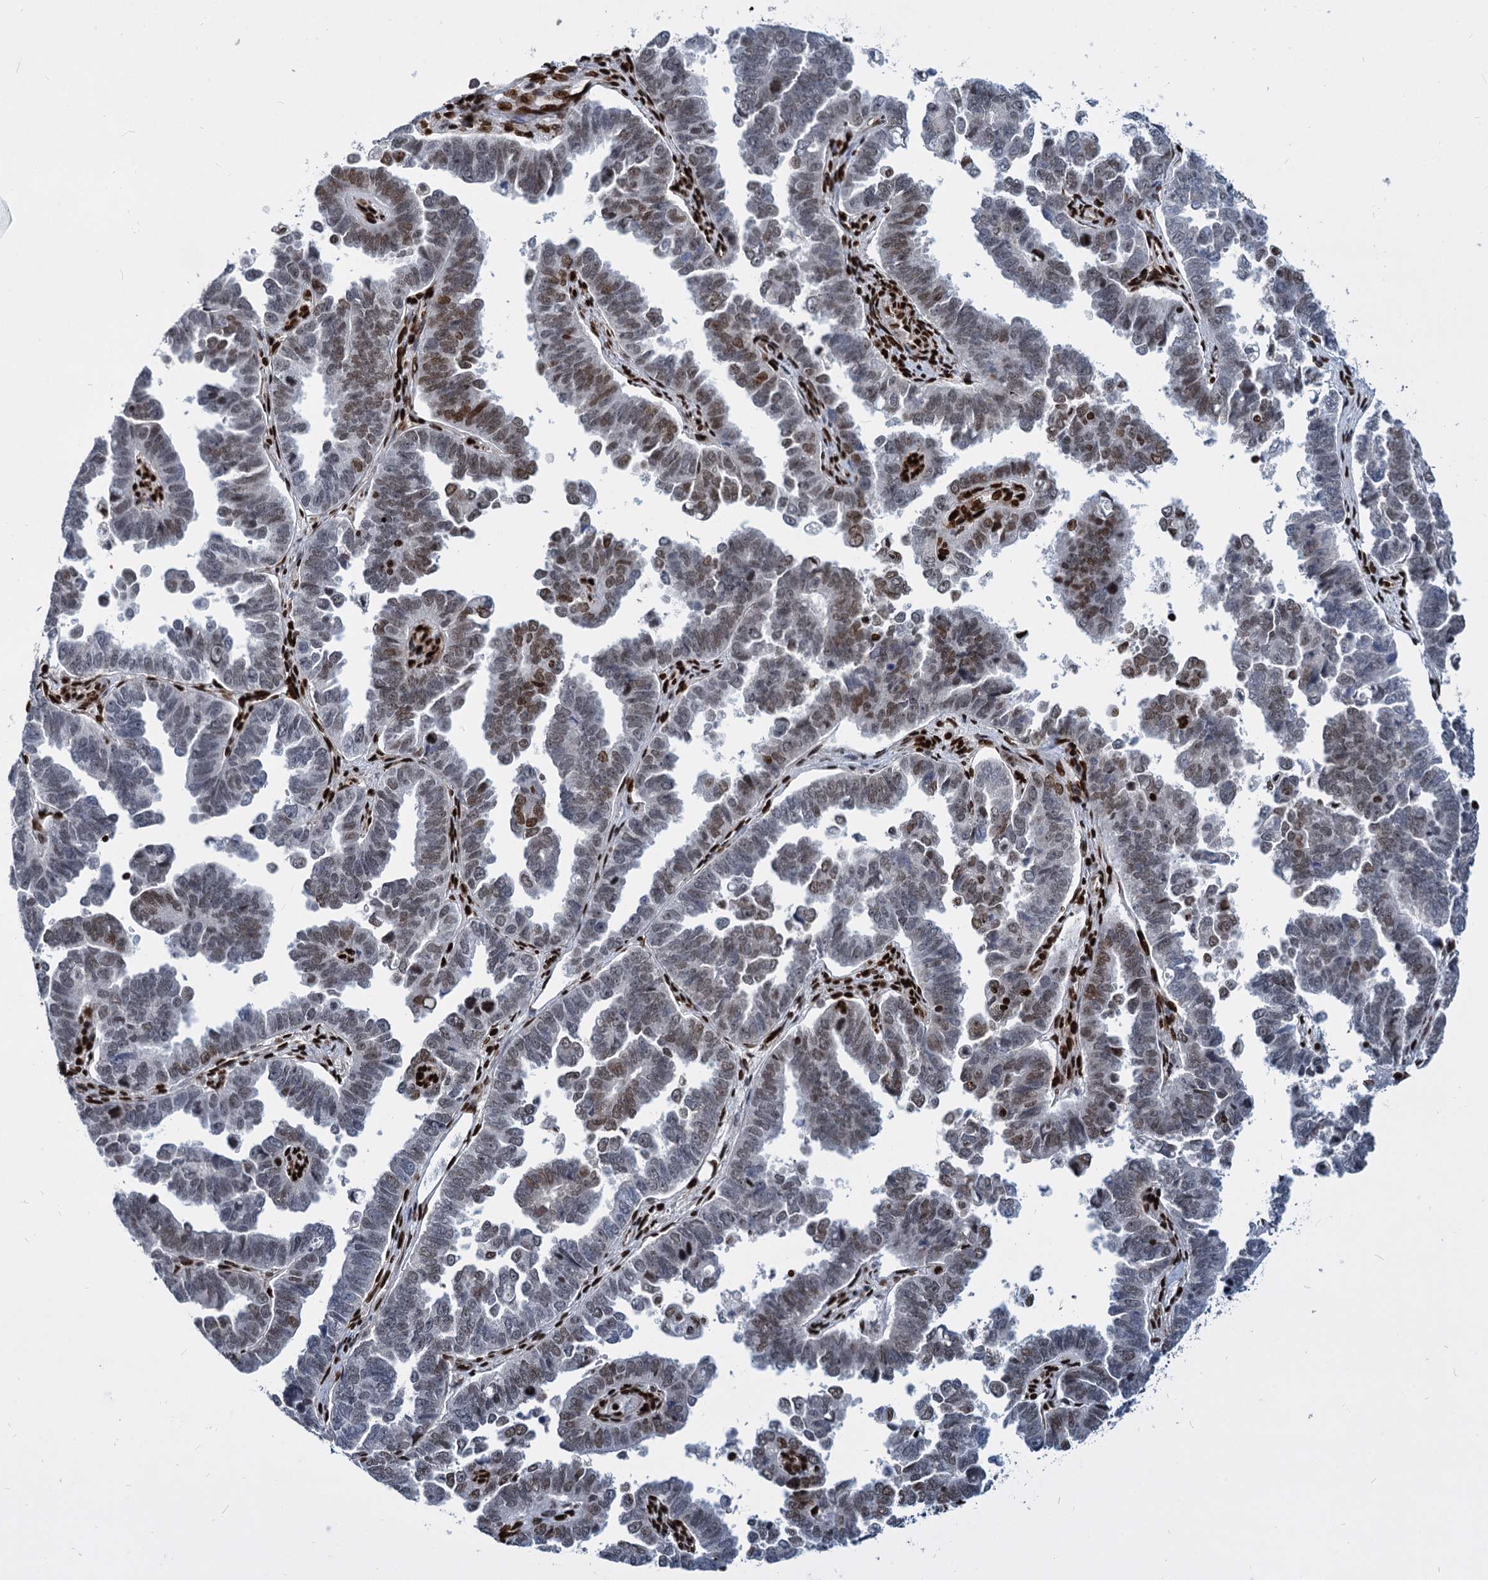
{"staining": {"intensity": "moderate", "quantity": "25%-75%", "location": "nuclear"}, "tissue": "endometrial cancer", "cell_type": "Tumor cells", "image_type": "cancer", "snomed": [{"axis": "morphology", "description": "Adenocarcinoma, NOS"}, {"axis": "topography", "description": "Endometrium"}], "caption": "Human adenocarcinoma (endometrial) stained for a protein (brown) exhibits moderate nuclear positive positivity in about 25%-75% of tumor cells.", "gene": "MECP2", "patient": {"sex": "female", "age": 75}}